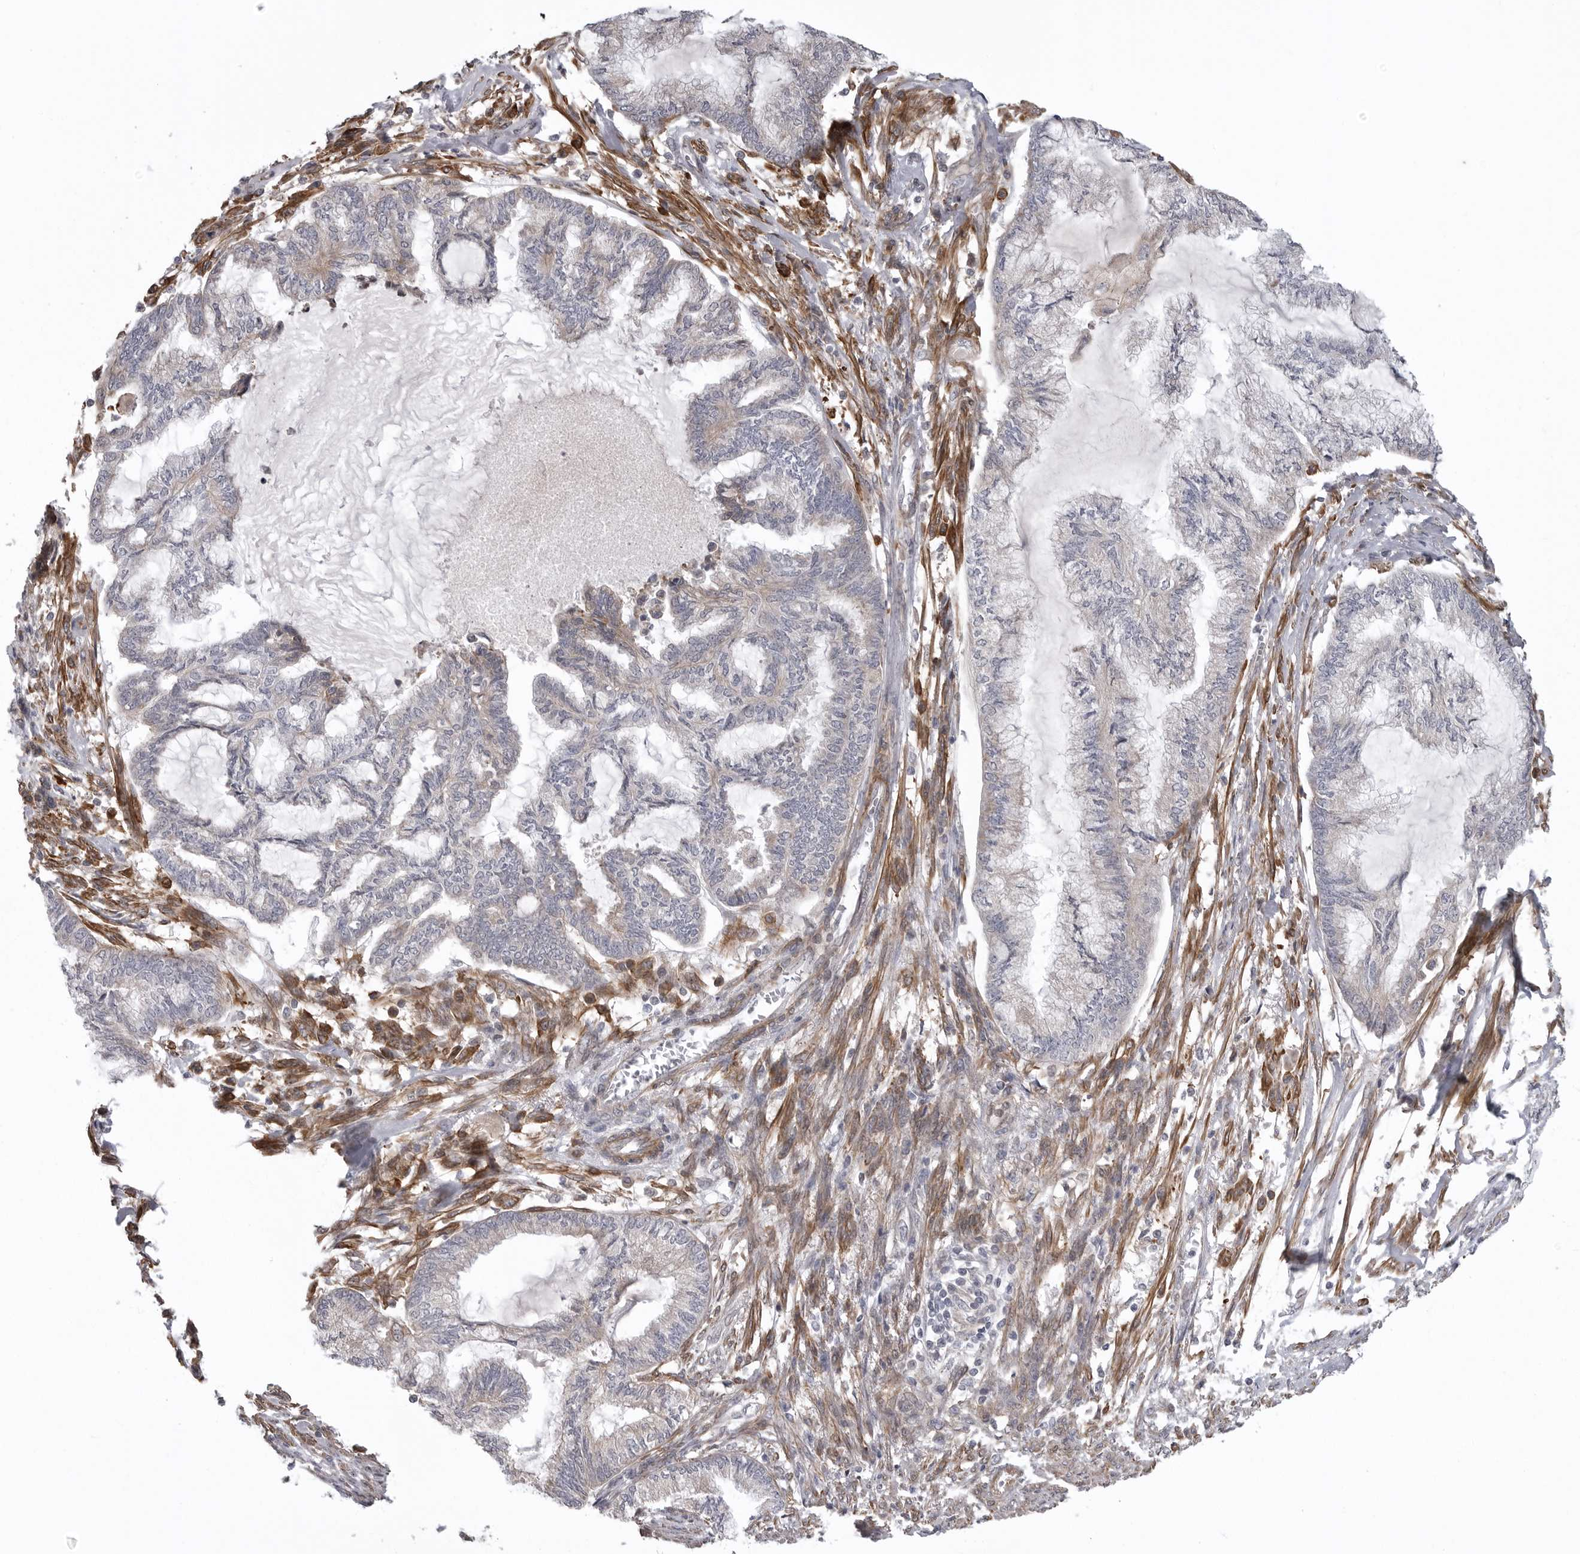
{"staining": {"intensity": "weak", "quantity": "<25%", "location": "cytoplasmic/membranous"}, "tissue": "endometrial cancer", "cell_type": "Tumor cells", "image_type": "cancer", "snomed": [{"axis": "morphology", "description": "Adenocarcinoma, NOS"}, {"axis": "topography", "description": "Endometrium"}], "caption": "Tumor cells show no significant positivity in endometrial adenocarcinoma.", "gene": "SCP2", "patient": {"sex": "female", "age": 86}}